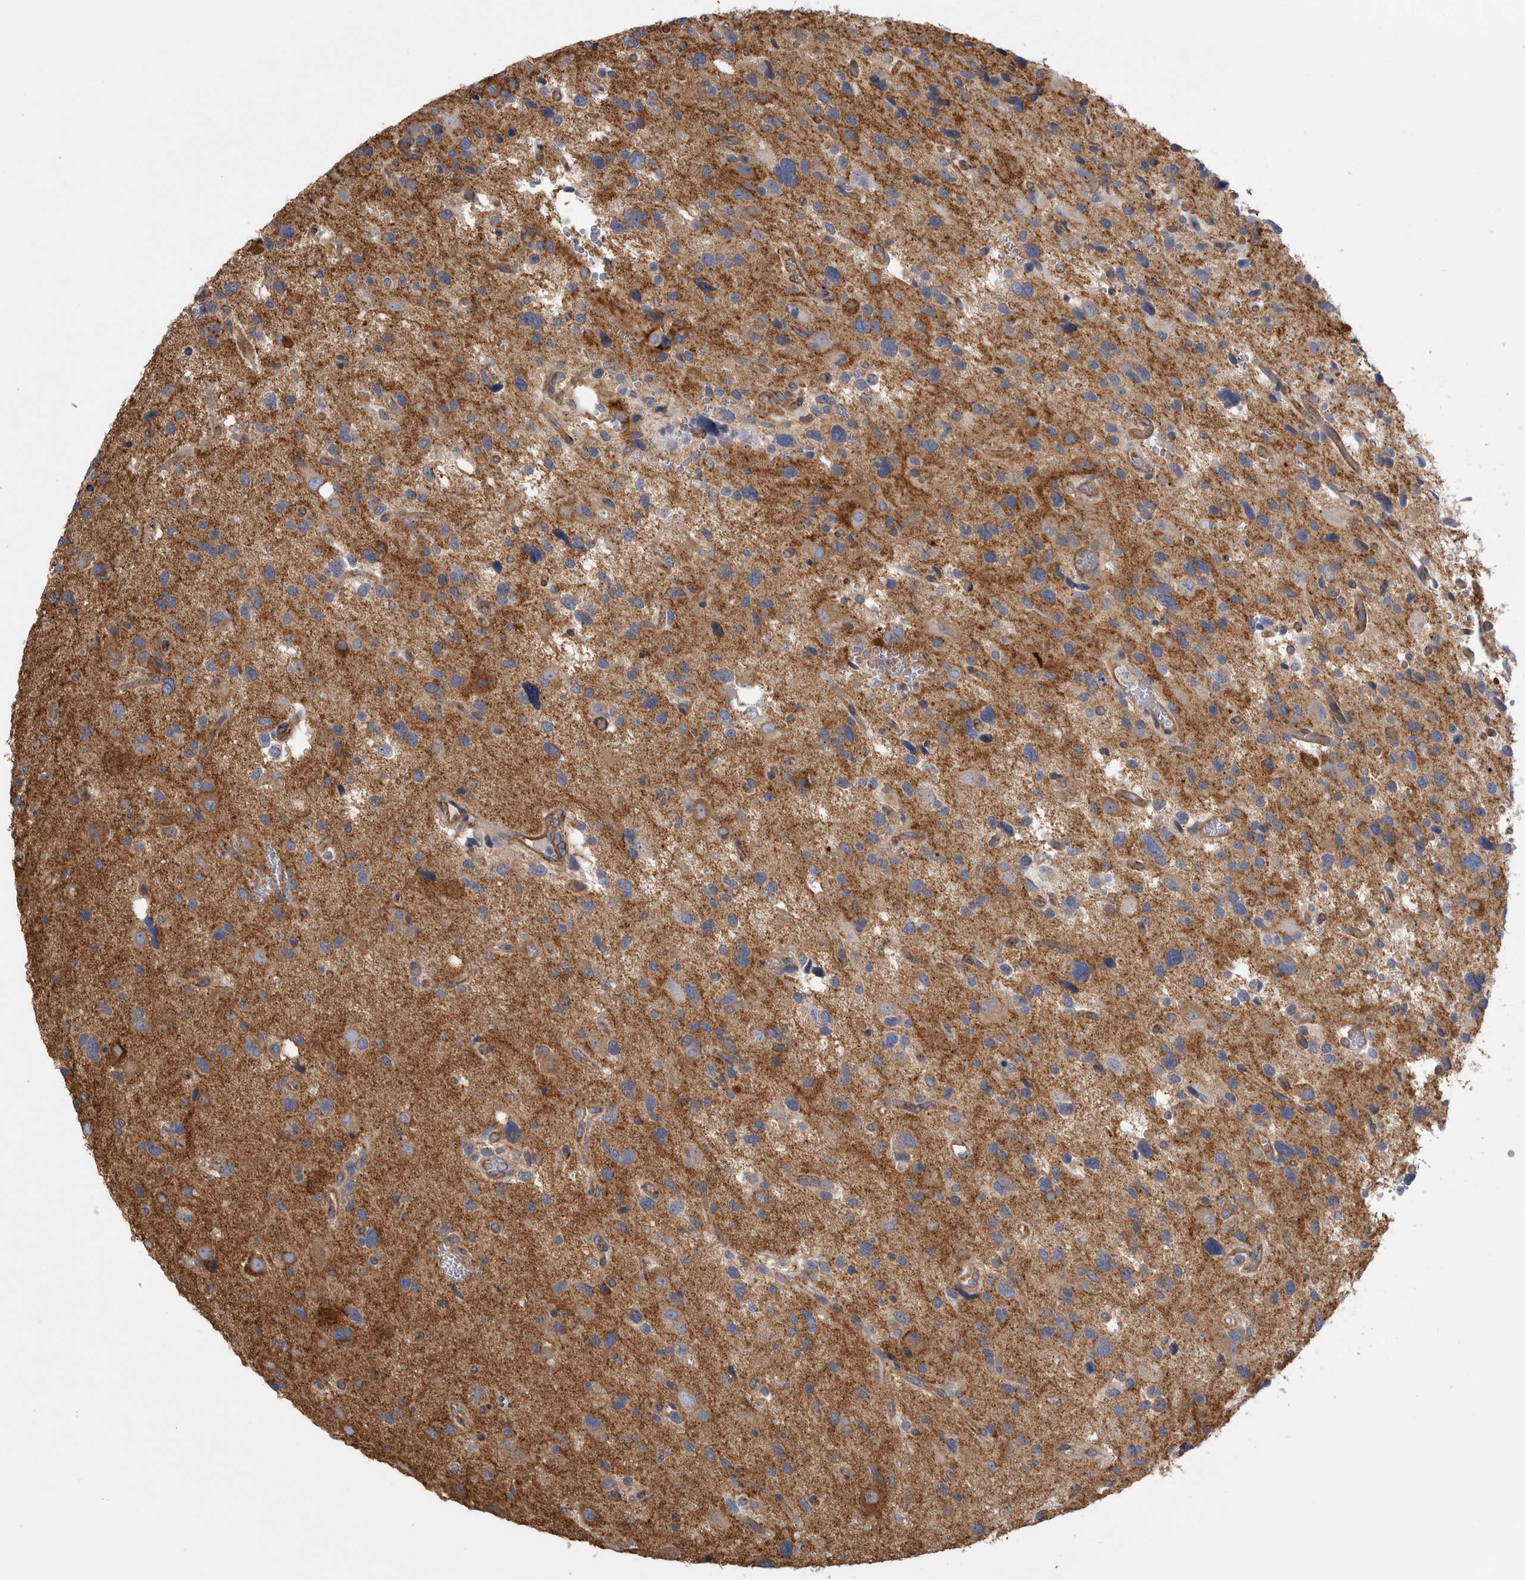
{"staining": {"intensity": "moderate", "quantity": "<25%", "location": "cytoplasmic/membranous"}, "tissue": "glioma", "cell_type": "Tumor cells", "image_type": "cancer", "snomed": [{"axis": "morphology", "description": "Glioma, malignant, High grade"}, {"axis": "topography", "description": "Brain"}], "caption": "Immunohistochemical staining of glioma shows low levels of moderate cytoplasmic/membranous protein positivity in approximately <25% of tumor cells. (Stains: DAB in brown, nuclei in blue, Microscopy: brightfield microscopy at high magnification).", "gene": "ATXN3", "patient": {"sex": "male", "age": 33}}